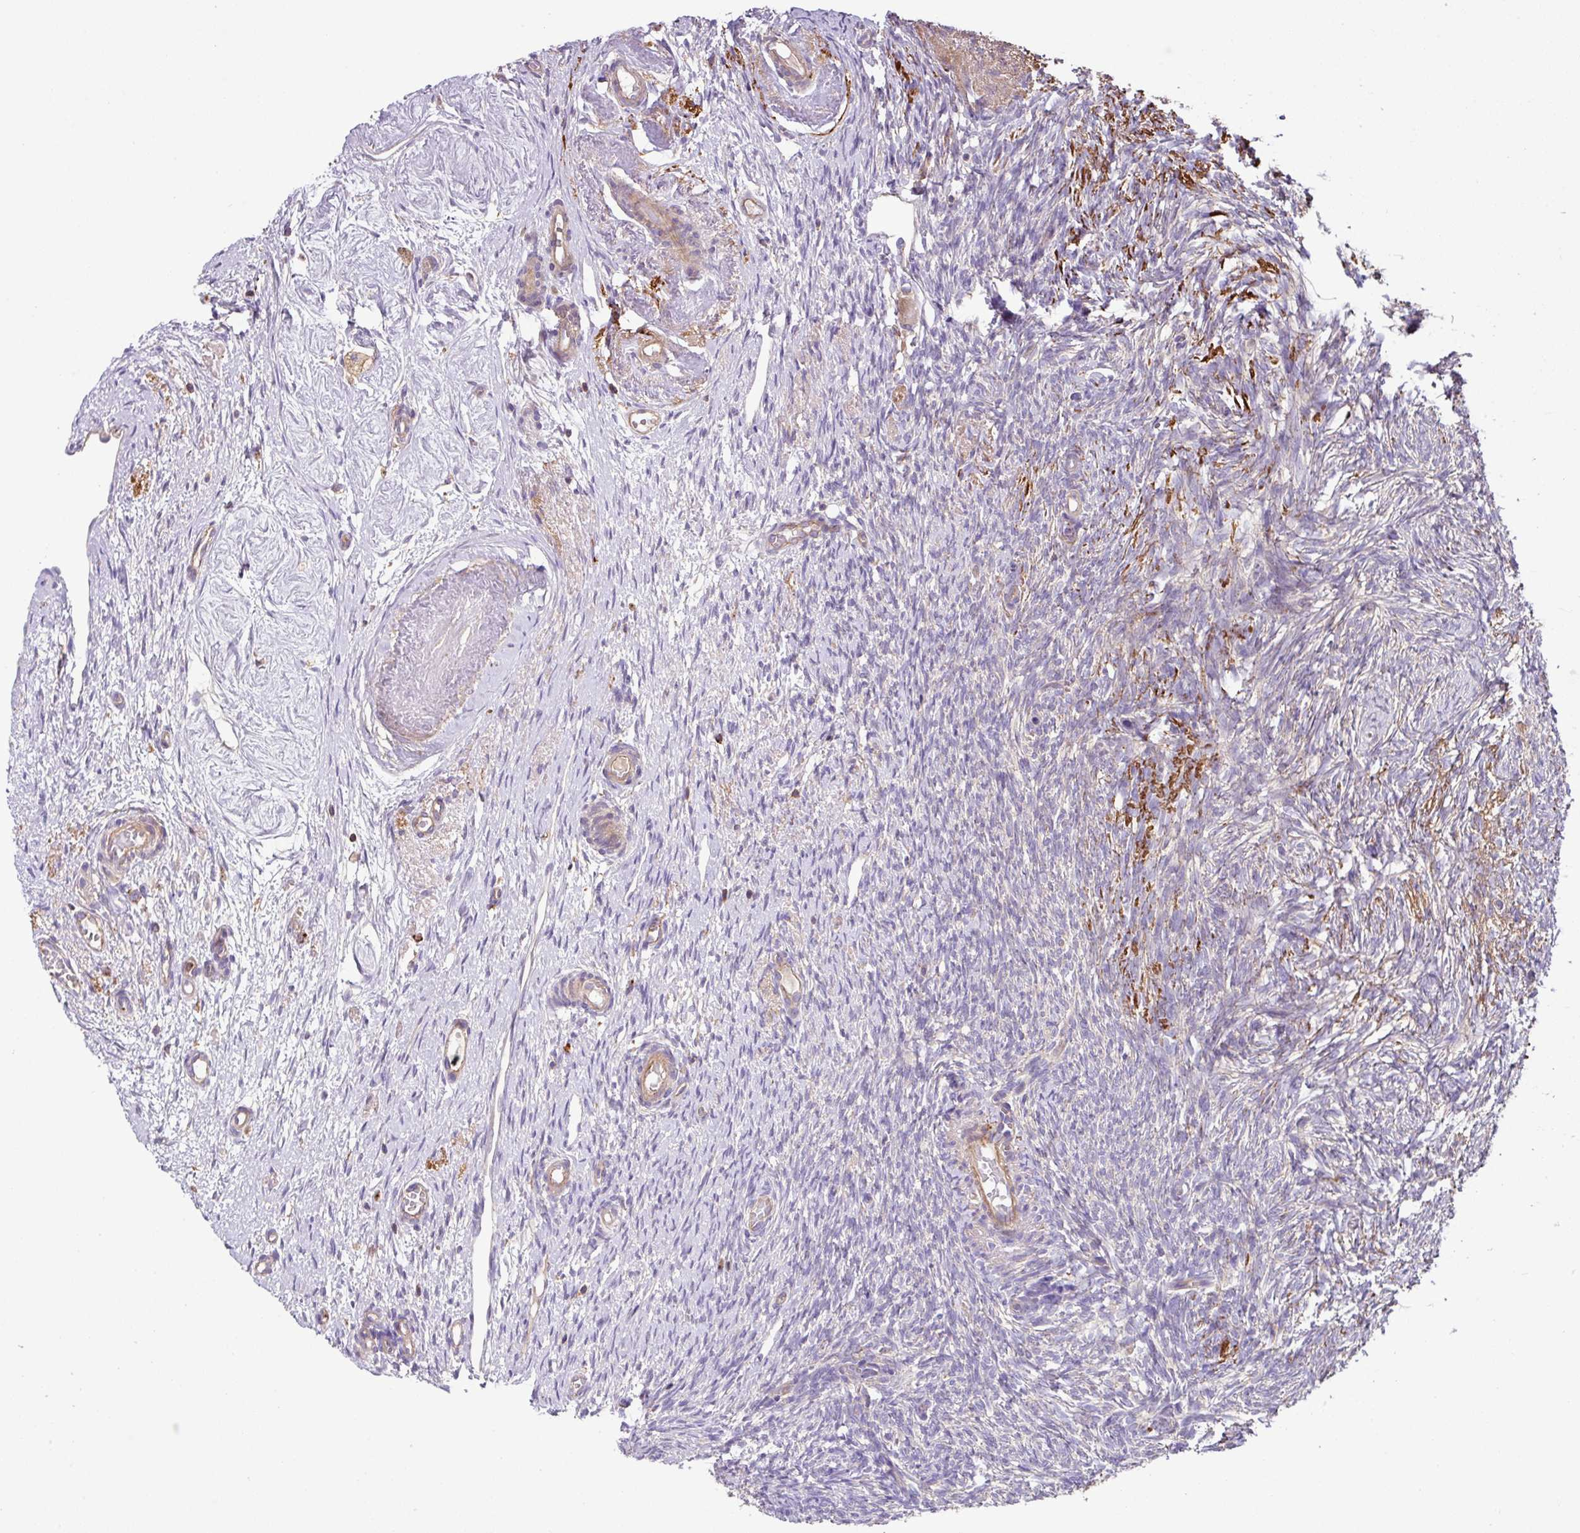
{"staining": {"intensity": "negative", "quantity": "none", "location": "none"}, "tissue": "ovary", "cell_type": "Ovarian stroma cells", "image_type": "normal", "snomed": [{"axis": "morphology", "description": "Normal tissue, NOS"}, {"axis": "topography", "description": "Ovary"}], "caption": "Ovary was stained to show a protein in brown. There is no significant expression in ovarian stroma cells. (DAB (3,3'-diaminobenzidine) IHC with hematoxylin counter stain).", "gene": "RIC1", "patient": {"sex": "female", "age": 51}}